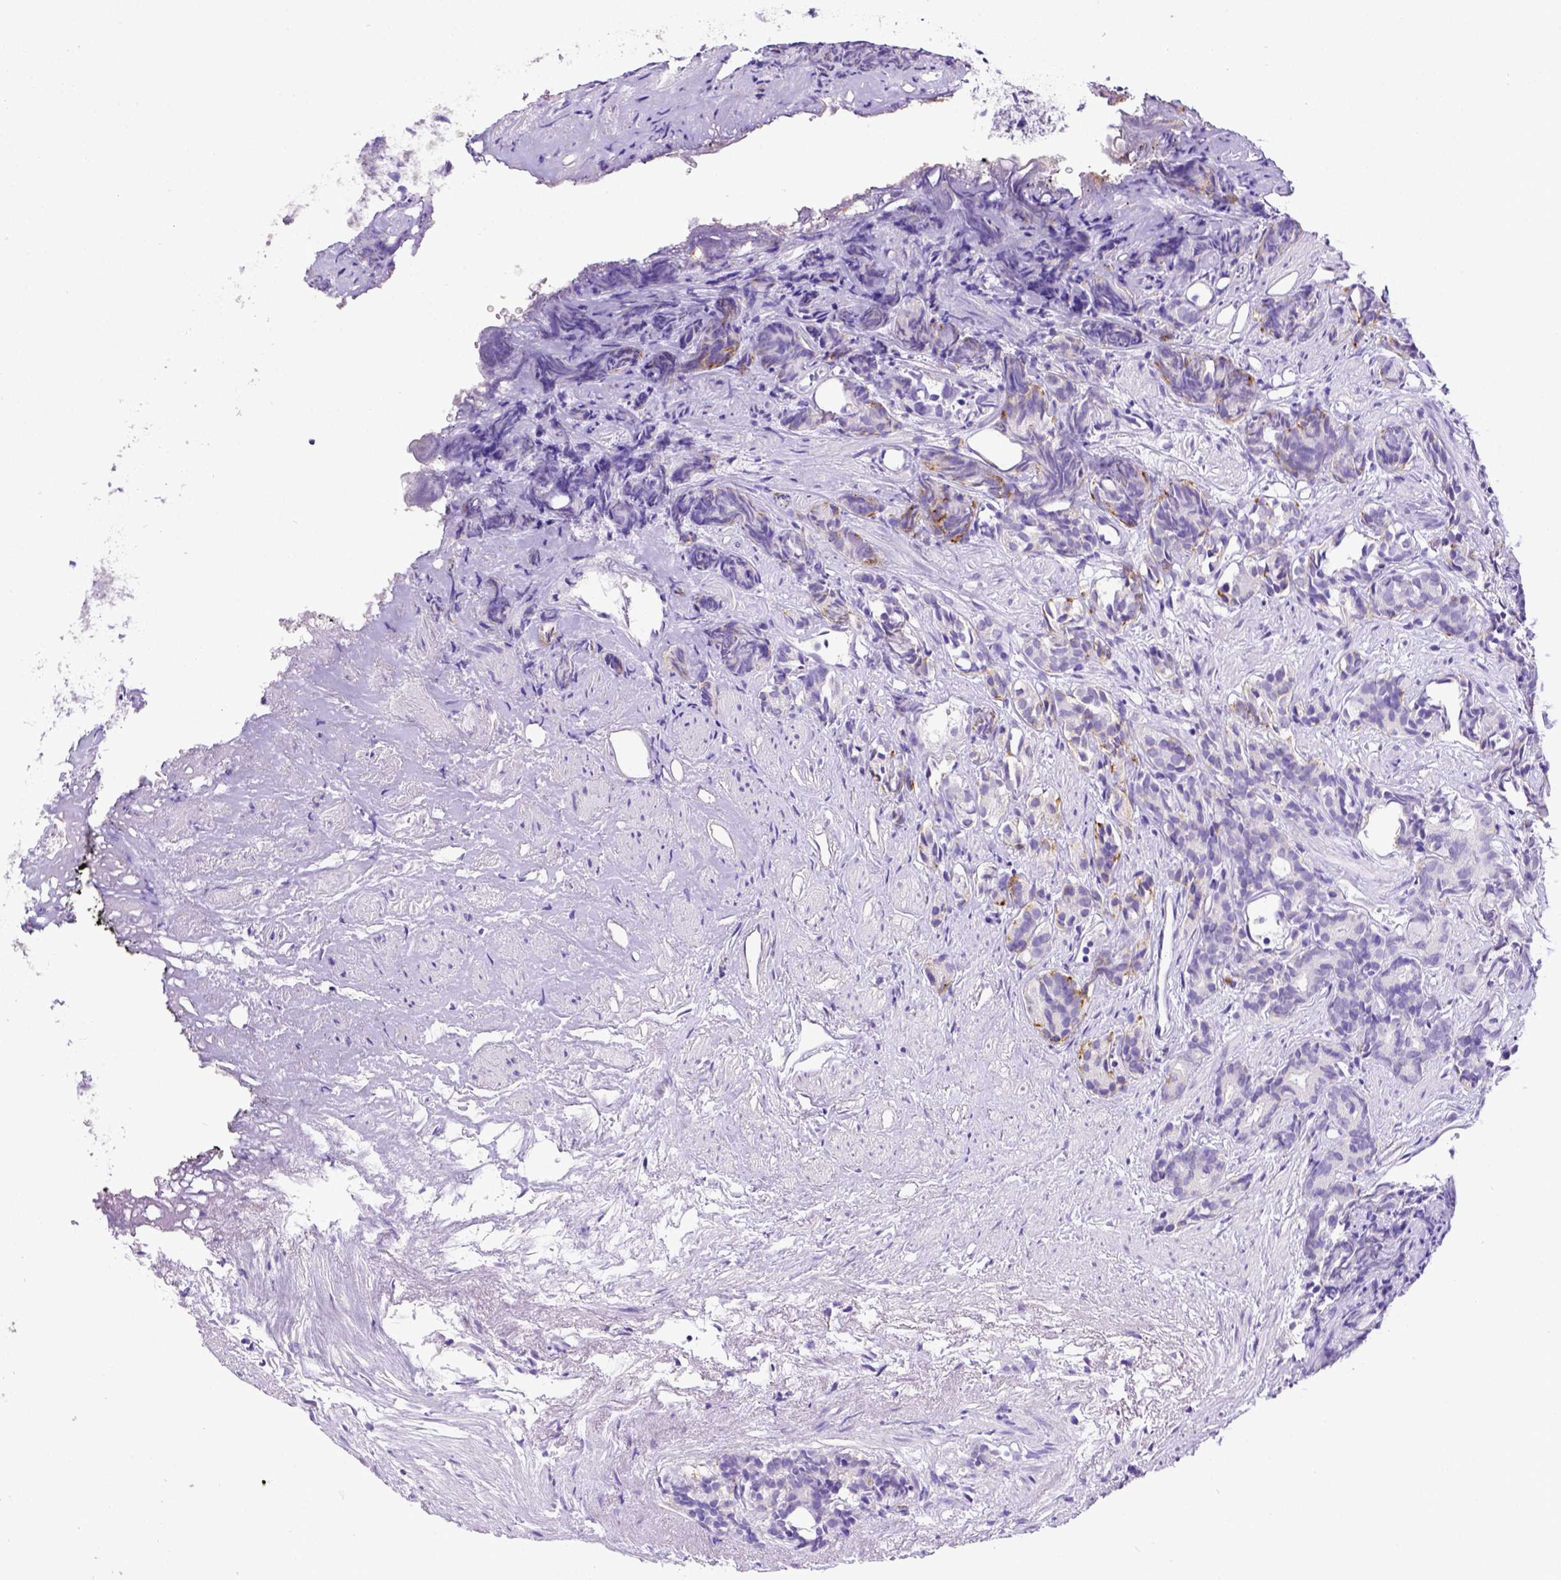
{"staining": {"intensity": "negative", "quantity": "none", "location": "none"}, "tissue": "prostate cancer", "cell_type": "Tumor cells", "image_type": "cancer", "snomed": [{"axis": "morphology", "description": "Adenocarcinoma, High grade"}, {"axis": "topography", "description": "Prostate"}], "caption": "Prostate high-grade adenocarcinoma stained for a protein using immunohistochemistry (IHC) displays no staining tumor cells.", "gene": "ESR1", "patient": {"sex": "male", "age": 84}}